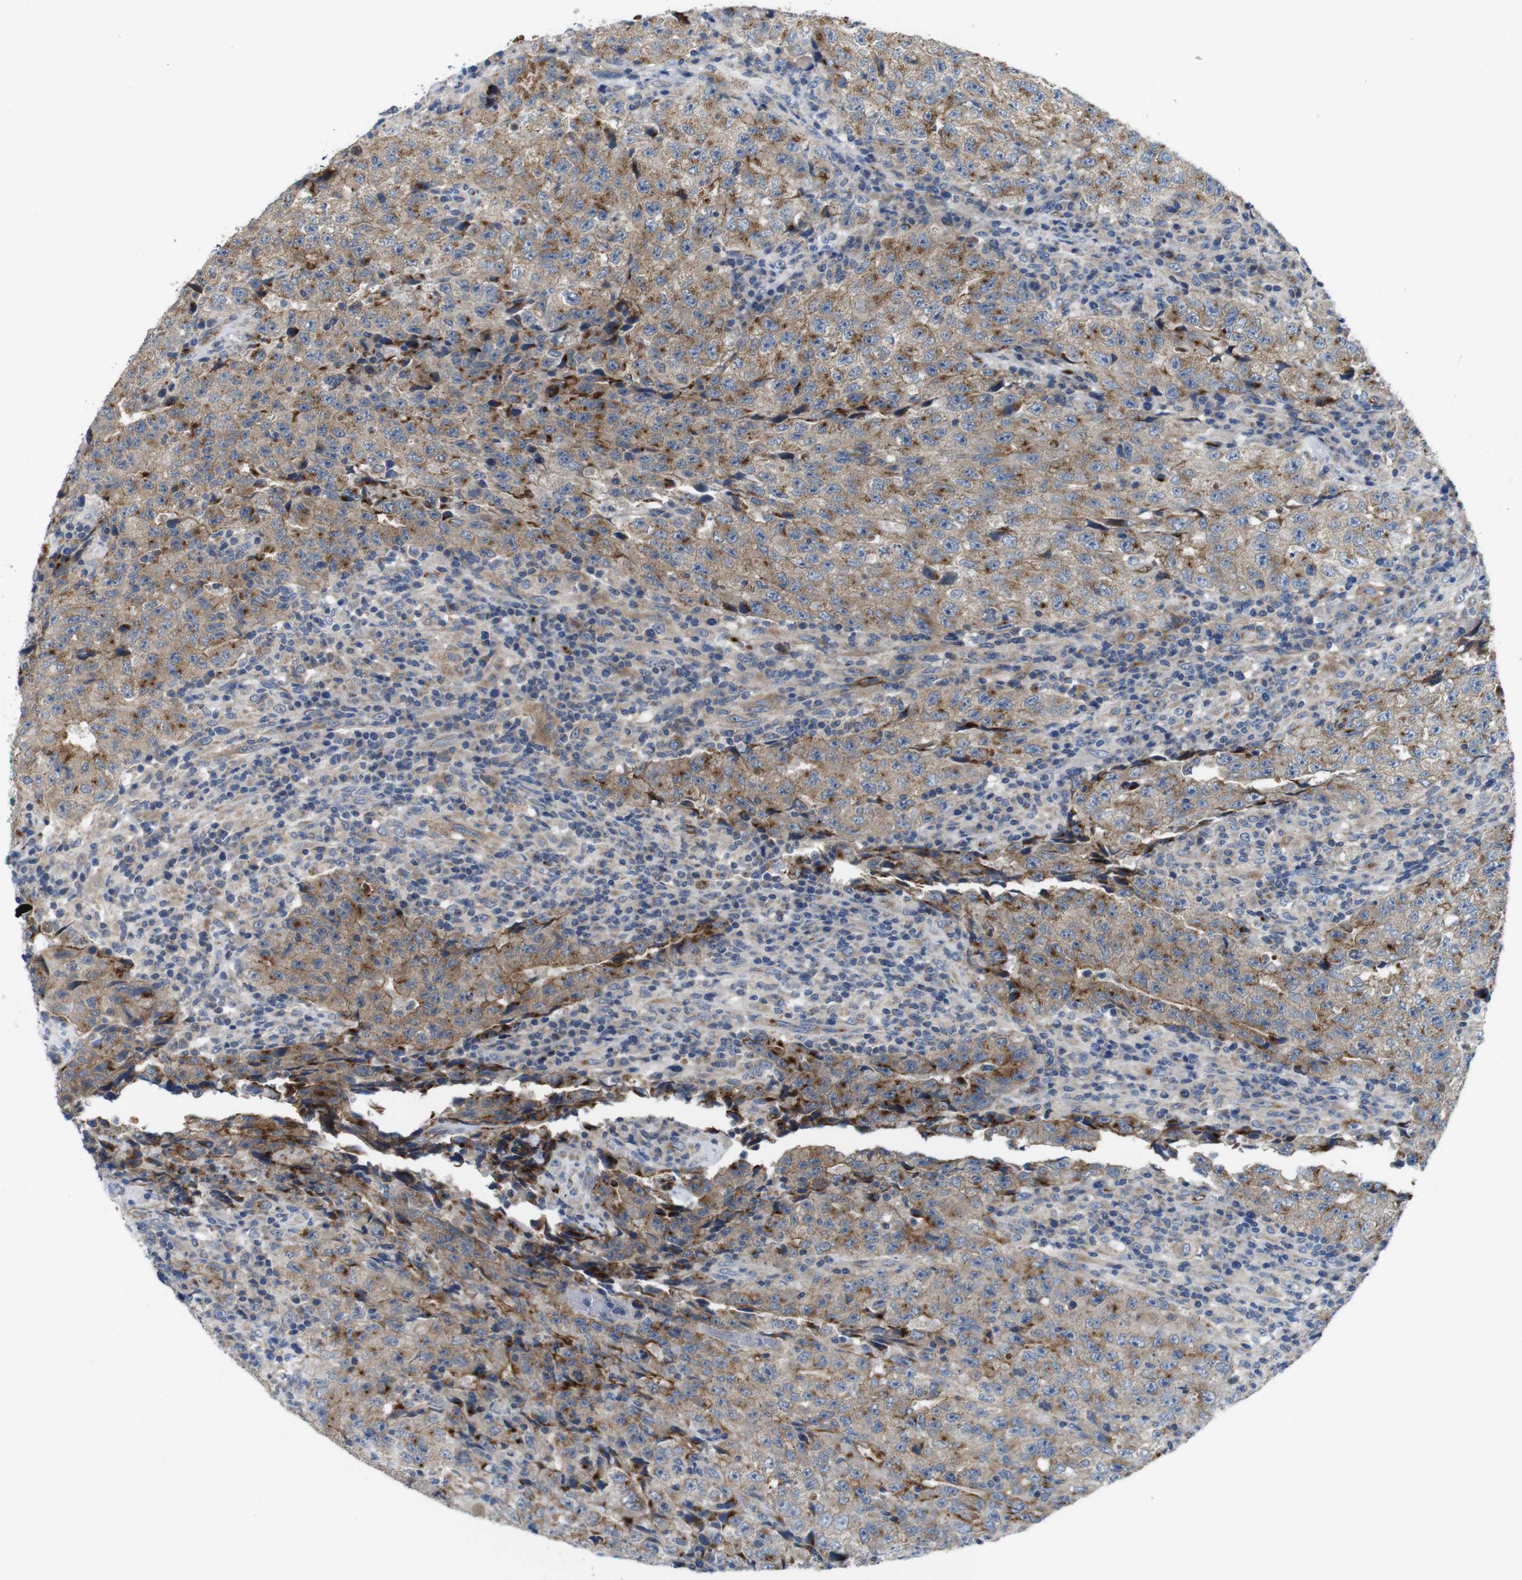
{"staining": {"intensity": "strong", "quantity": "25%-75%", "location": "cytoplasmic/membranous"}, "tissue": "testis cancer", "cell_type": "Tumor cells", "image_type": "cancer", "snomed": [{"axis": "morphology", "description": "Necrosis, NOS"}, {"axis": "morphology", "description": "Carcinoma, Embryonal, NOS"}, {"axis": "topography", "description": "Testis"}], "caption": "Testis embryonal carcinoma stained with a protein marker displays strong staining in tumor cells.", "gene": "EFCAB14", "patient": {"sex": "male", "age": 19}}